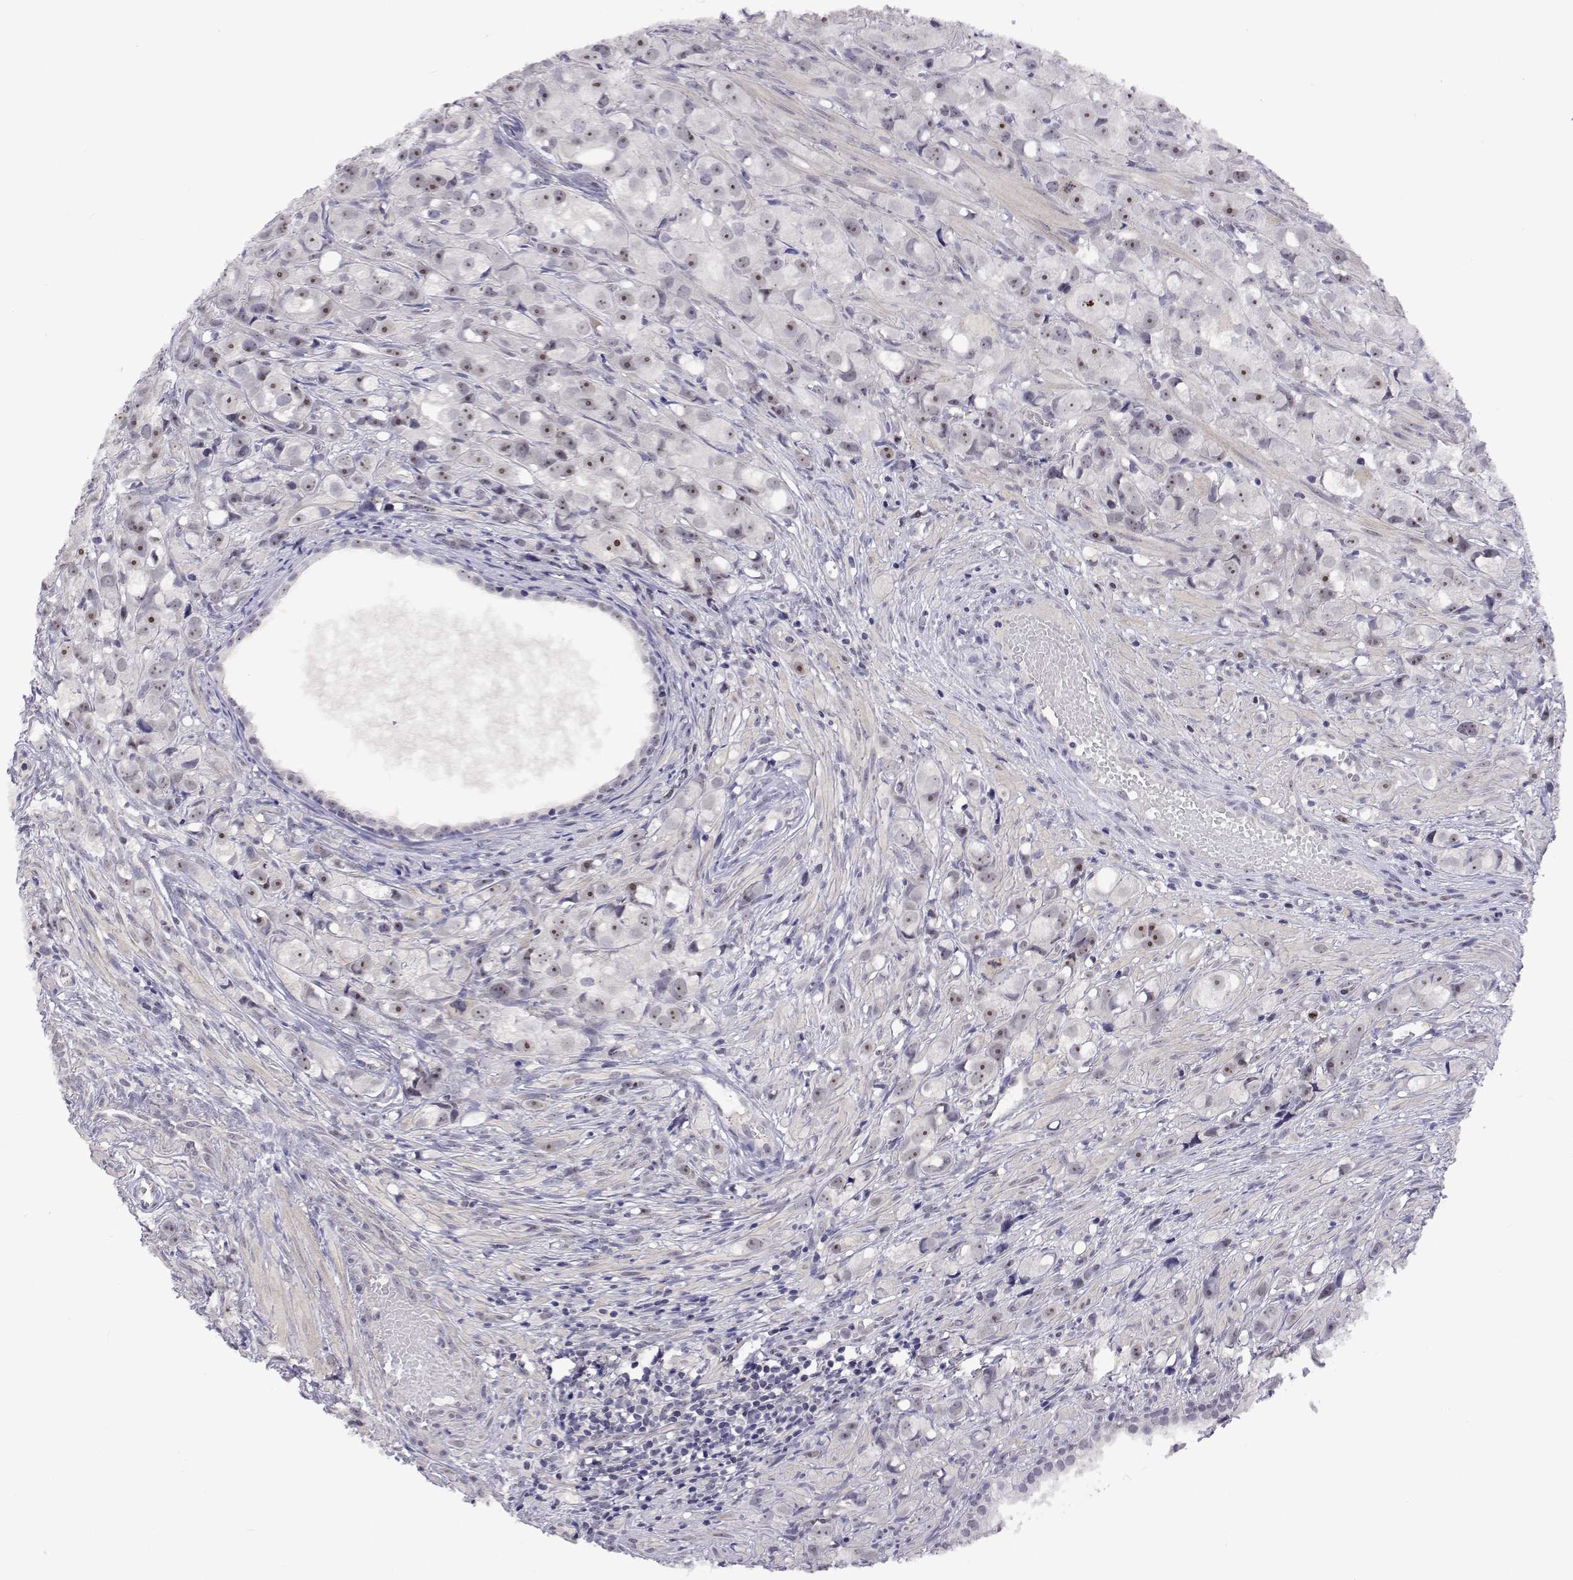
{"staining": {"intensity": "weak", "quantity": "25%-75%", "location": "nuclear"}, "tissue": "prostate cancer", "cell_type": "Tumor cells", "image_type": "cancer", "snomed": [{"axis": "morphology", "description": "Adenocarcinoma, High grade"}, {"axis": "topography", "description": "Prostate"}], "caption": "Tumor cells show low levels of weak nuclear staining in about 25%-75% of cells in prostate cancer.", "gene": "NHP2", "patient": {"sex": "male", "age": 75}}